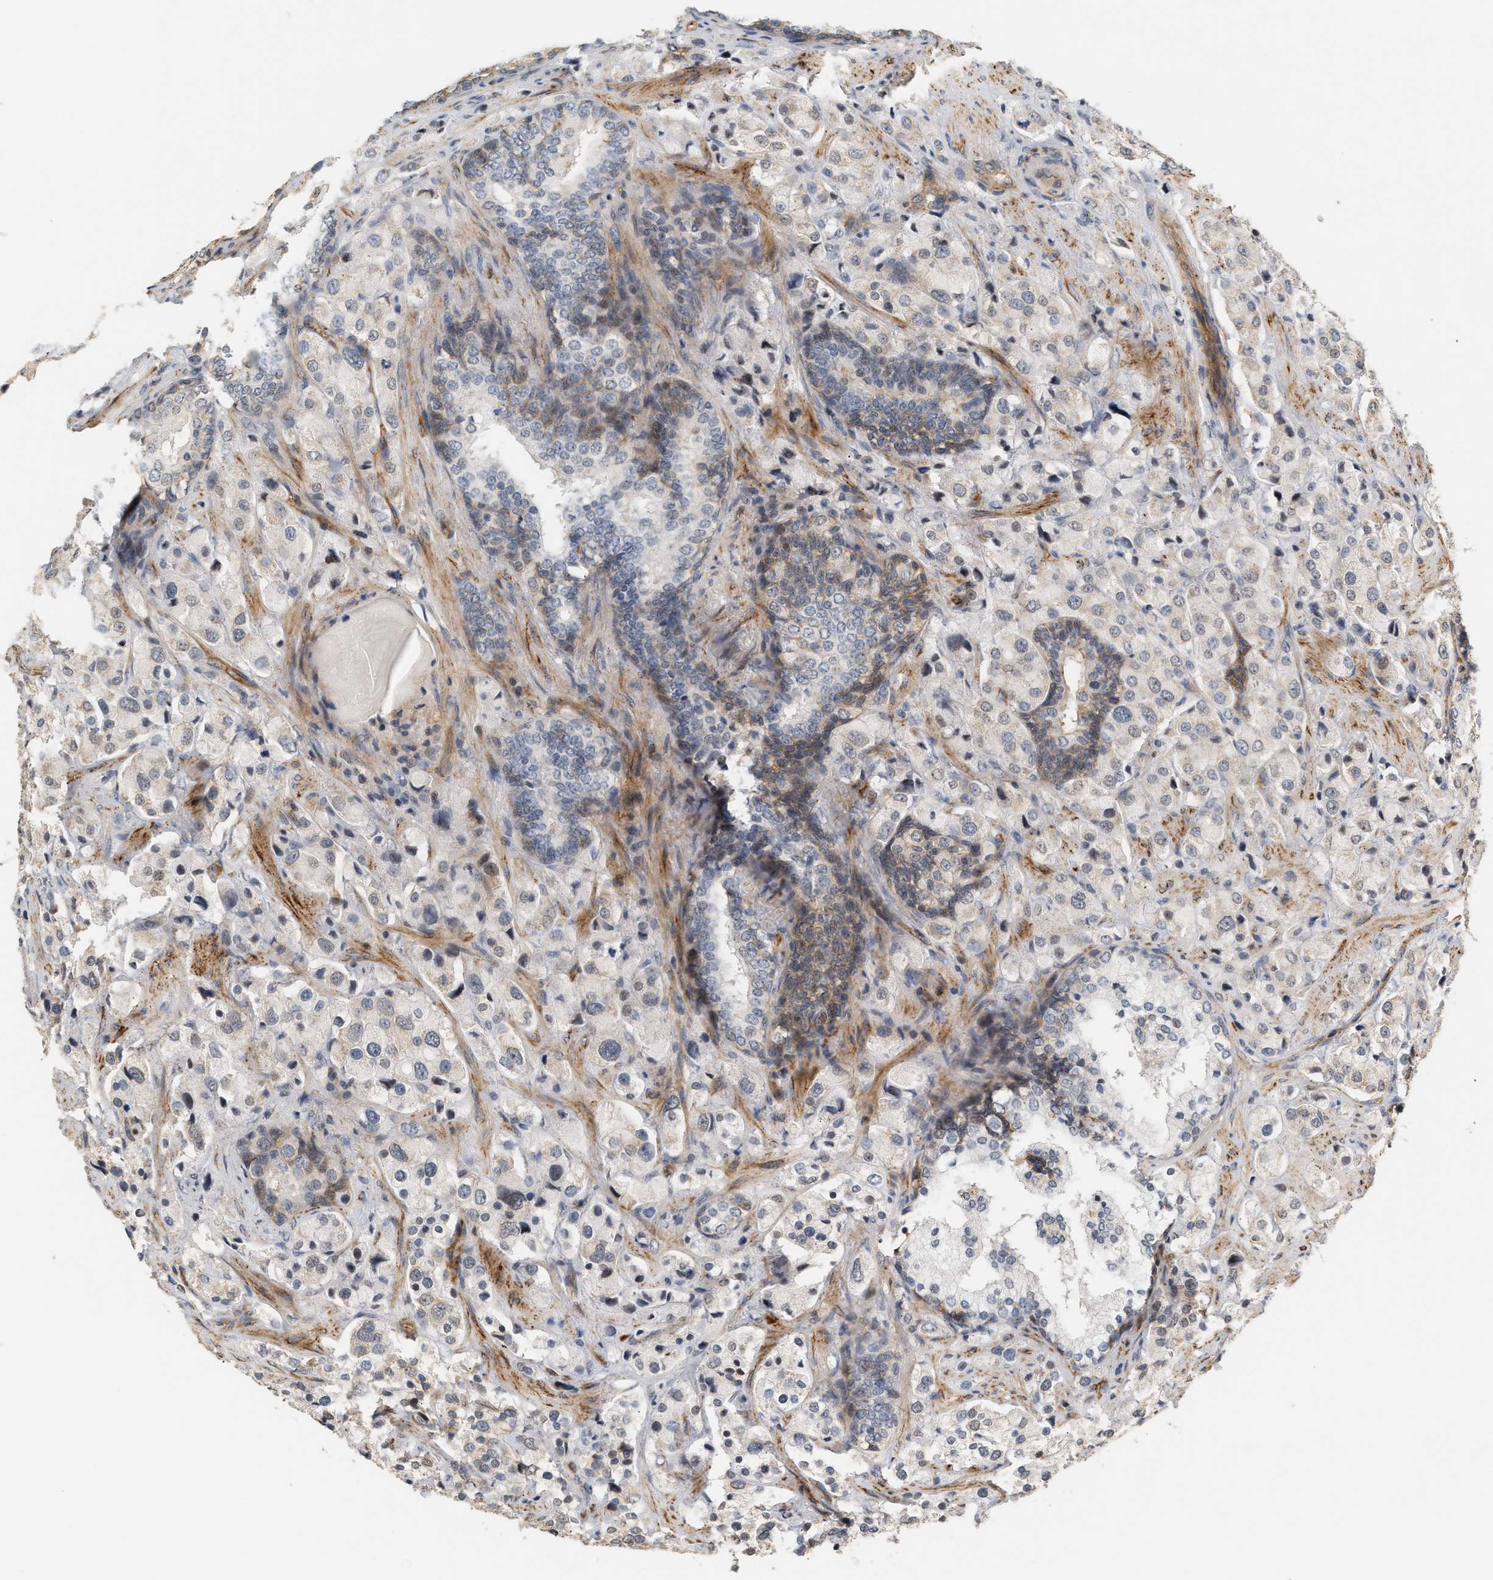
{"staining": {"intensity": "weak", "quantity": "<25%", "location": "nuclear"}, "tissue": "prostate cancer", "cell_type": "Tumor cells", "image_type": "cancer", "snomed": [{"axis": "morphology", "description": "Adenocarcinoma, Medium grade"}, {"axis": "topography", "description": "Prostate"}], "caption": "A histopathology image of prostate cancer stained for a protein shows no brown staining in tumor cells.", "gene": "PLXND1", "patient": {"sex": "male", "age": 70}}